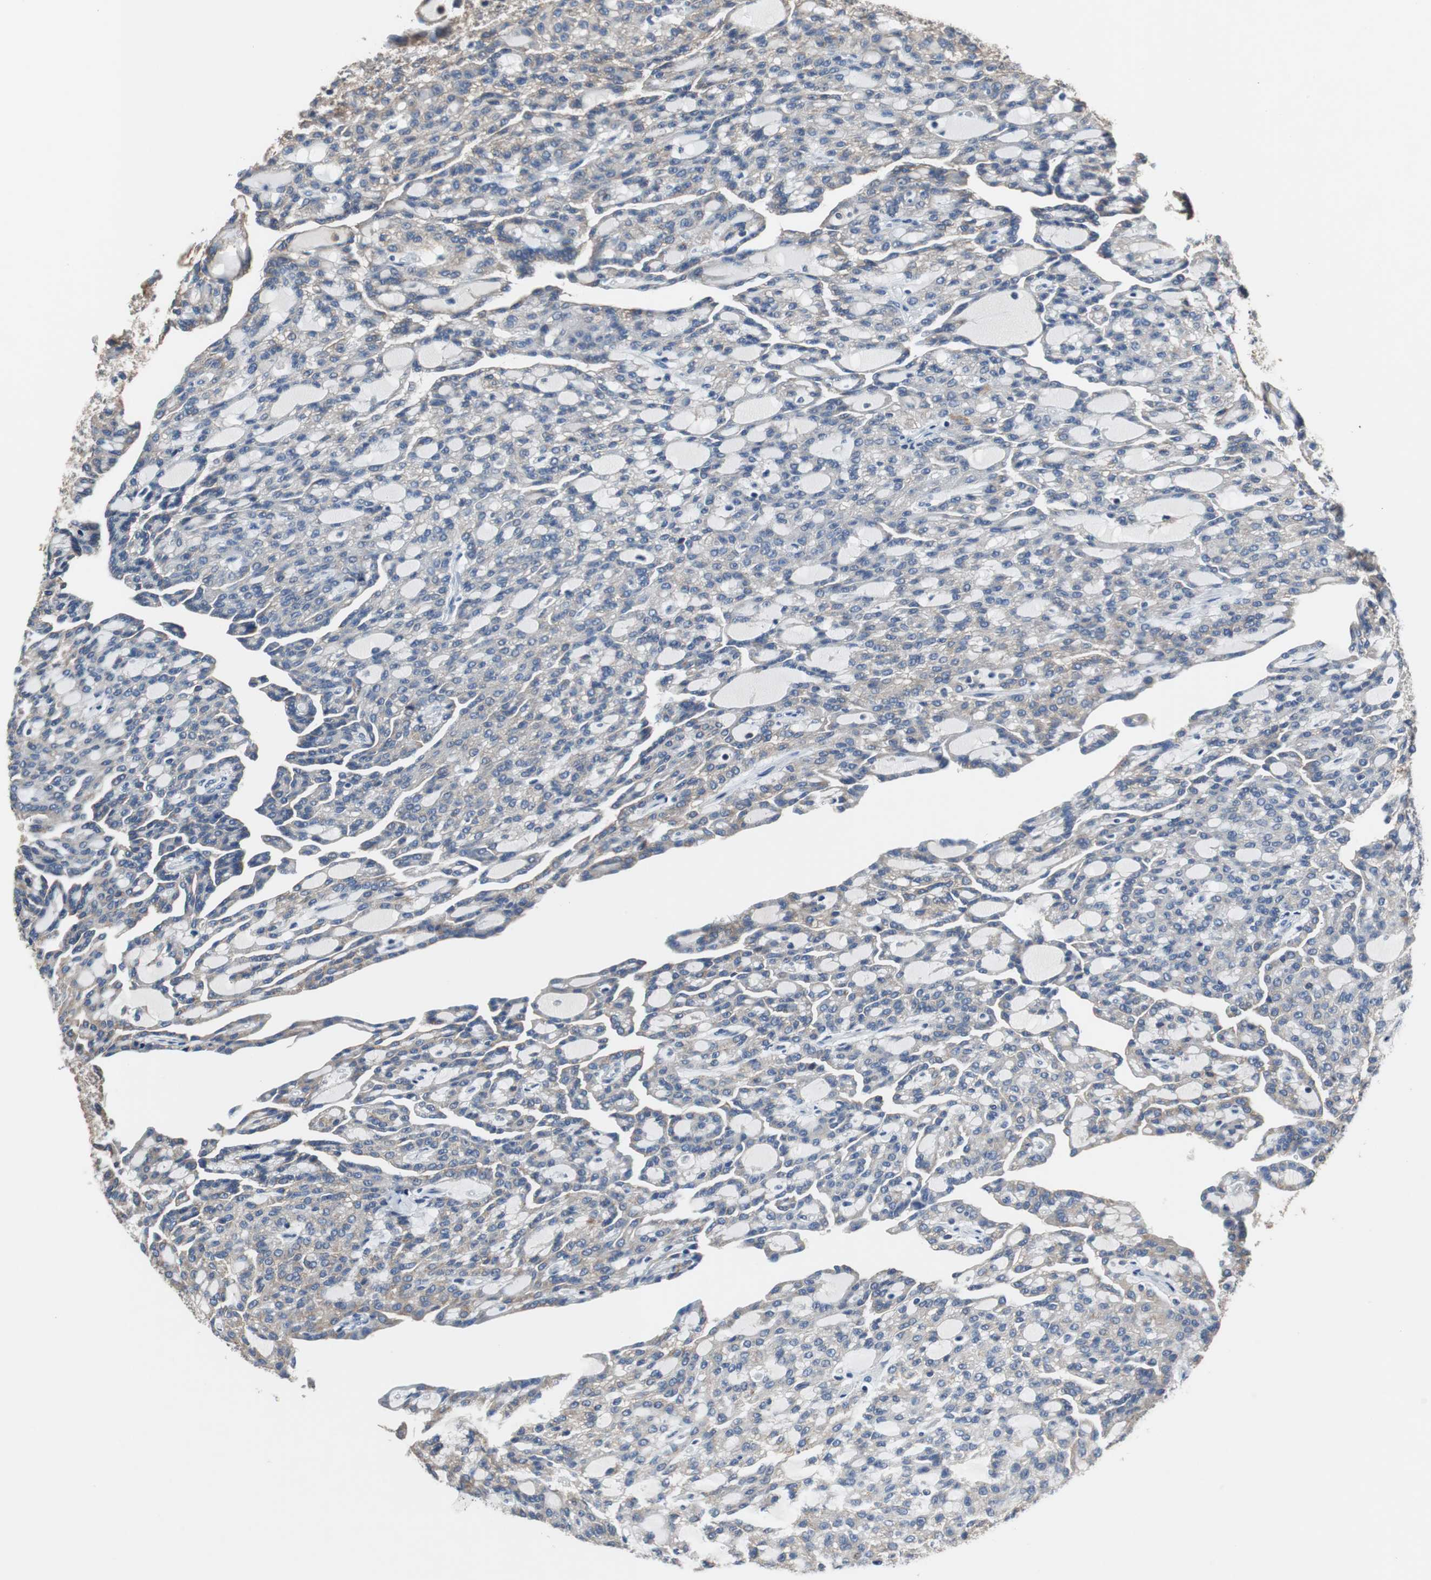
{"staining": {"intensity": "weak", "quantity": "<25%", "location": "cytoplasmic/membranous"}, "tissue": "renal cancer", "cell_type": "Tumor cells", "image_type": "cancer", "snomed": [{"axis": "morphology", "description": "Adenocarcinoma, NOS"}, {"axis": "topography", "description": "Kidney"}], "caption": "Tumor cells are negative for brown protein staining in renal cancer. The staining is performed using DAB (3,3'-diaminobenzidine) brown chromogen with nuclei counter-stained in using hematoxylin.", "gene": "PRKCA", "patient": {"sex": "male", "age": 63}}